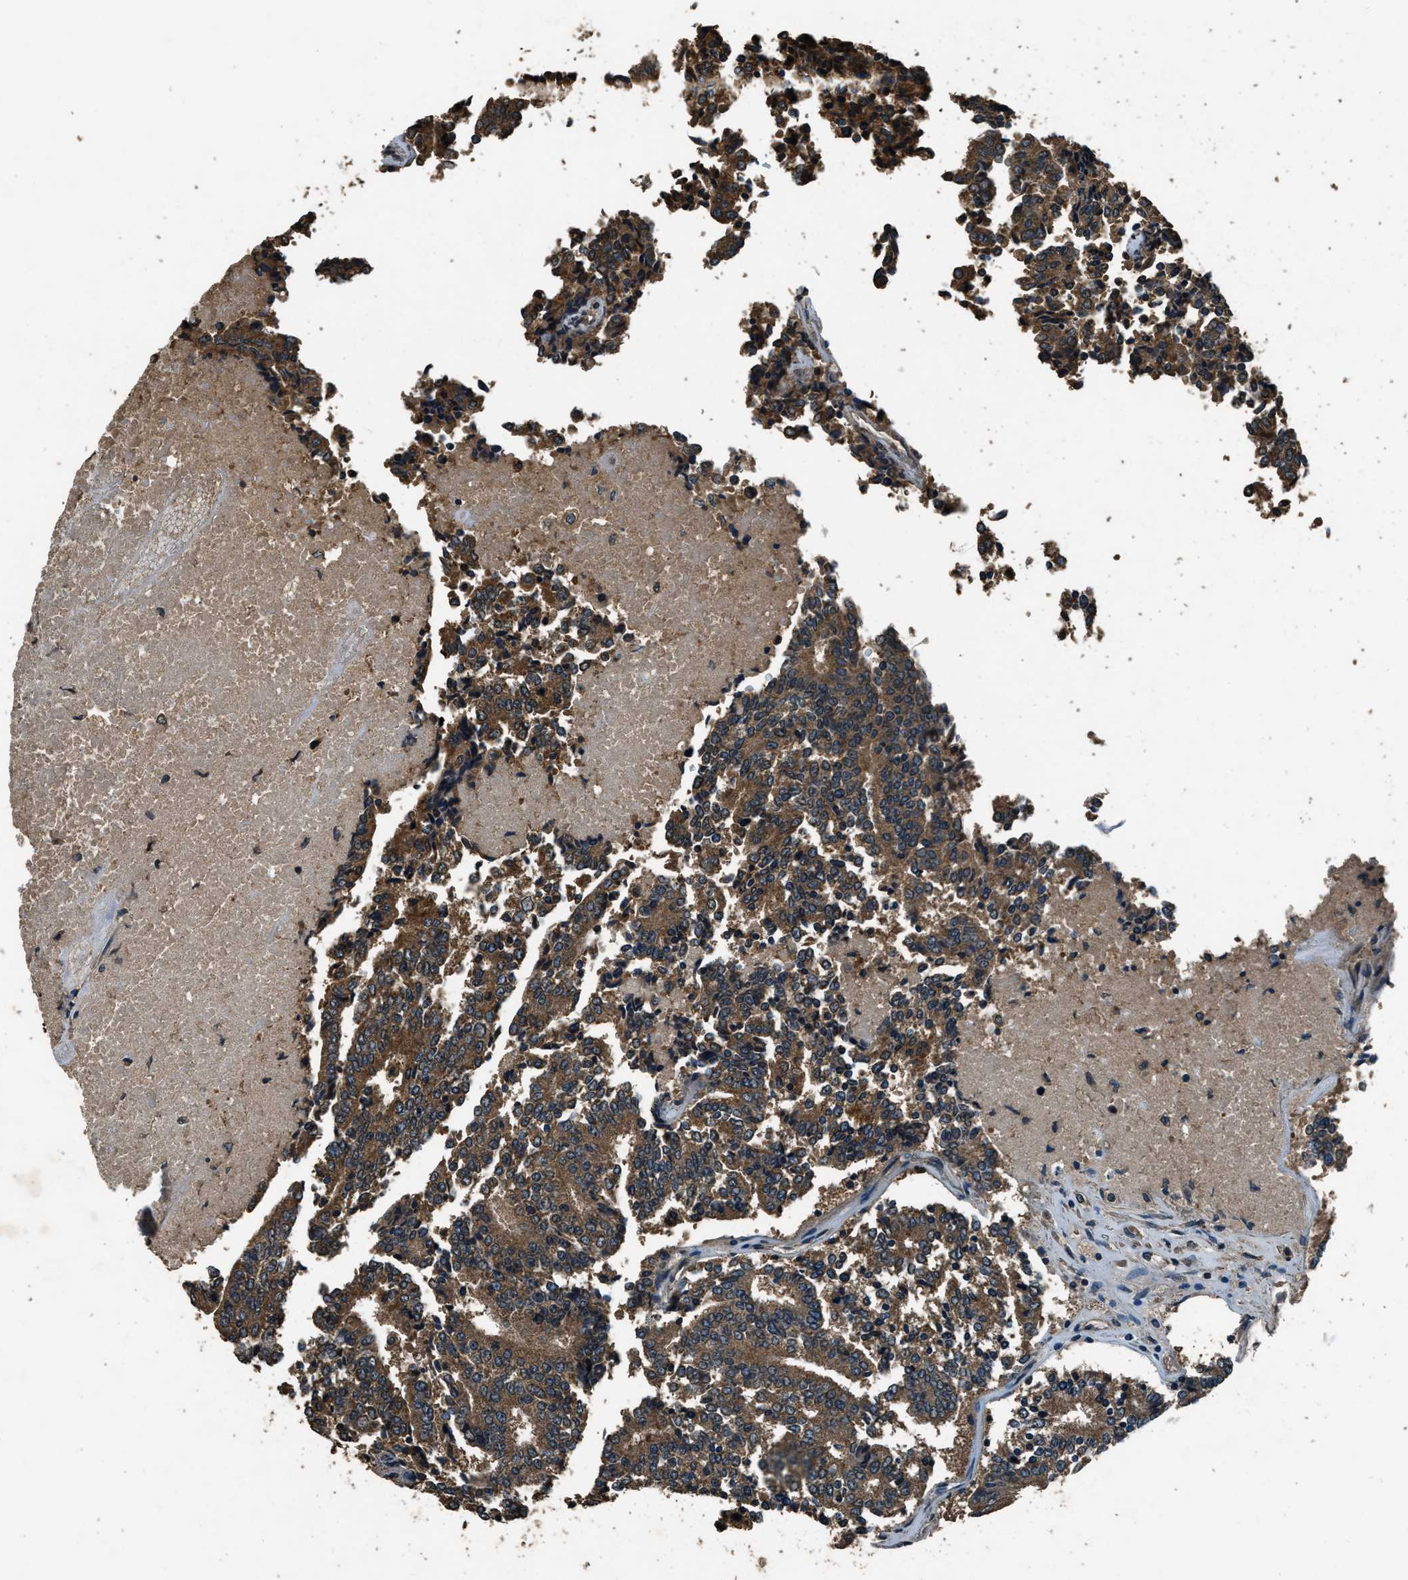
{"staining": {"intensity": "strong", "quantity": ">75%", "location": "cytoplasmic/membranous"}, "tissue": "prostate cancer", "cell_type": "Tumor cells", "image_type": "cancer", "snomed": [{"axis": "morphology", "description": "Normal tissue, NOS"}, {"axis": "morphology", "description": "Adenocarcinoma, High grade"}, {"axis": "topography", "description": "Prostate"}, {"axis": "topography", "description": "Seminal veicle"}], "caption": "Protein staining of prostate high-grade adenocarcinoma tissue displays strong cytoplasmic/membranous staining in about >75% of tumor cells. (brown staining indicates protein expression, while blue staining denotes nuclei).", "gene": "SALL3", "patient": {"sex": "male", "age": 55}}